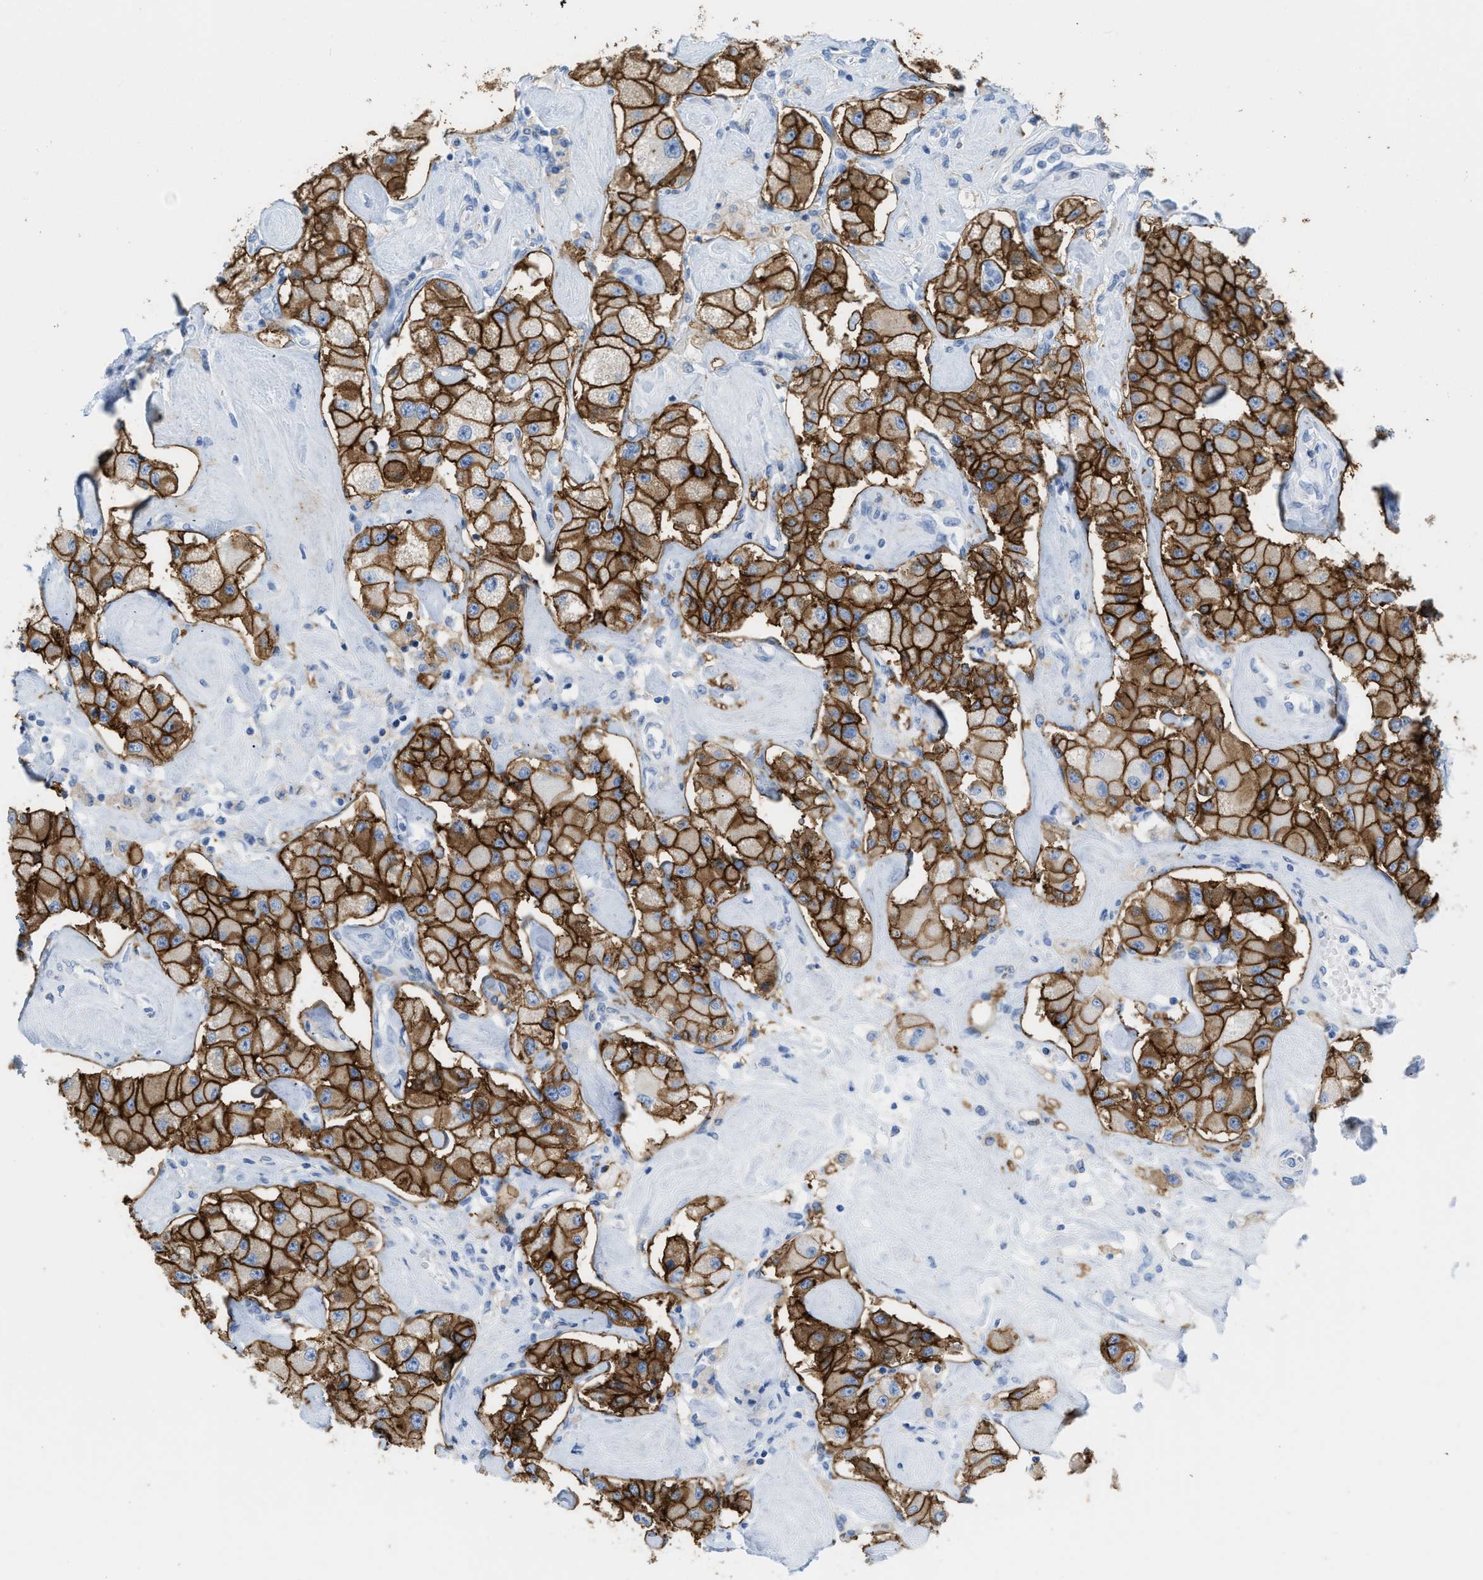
{"staining": {"intensity": "strong", "quantity": ">75%", "location": "cytoplasmic/membranous"}, "tissue": "carcinoid", "cell_type": "Tumor cells", "image_type": "cancer", "snomed": [{"axis": "morphology", "description": "Carcinoid, malignant, NOS"}, {"axis": "topography", "description": "Pancreas"}], "caption": "The image demonstrates immunohistochemical staining of malignant carcinoid. There is strong cytoplasmic/membranous staining is identified in about >75% of tumor cells.", "gene": "SLC3A2", "patient": {"sex": "male", "age": 41}}